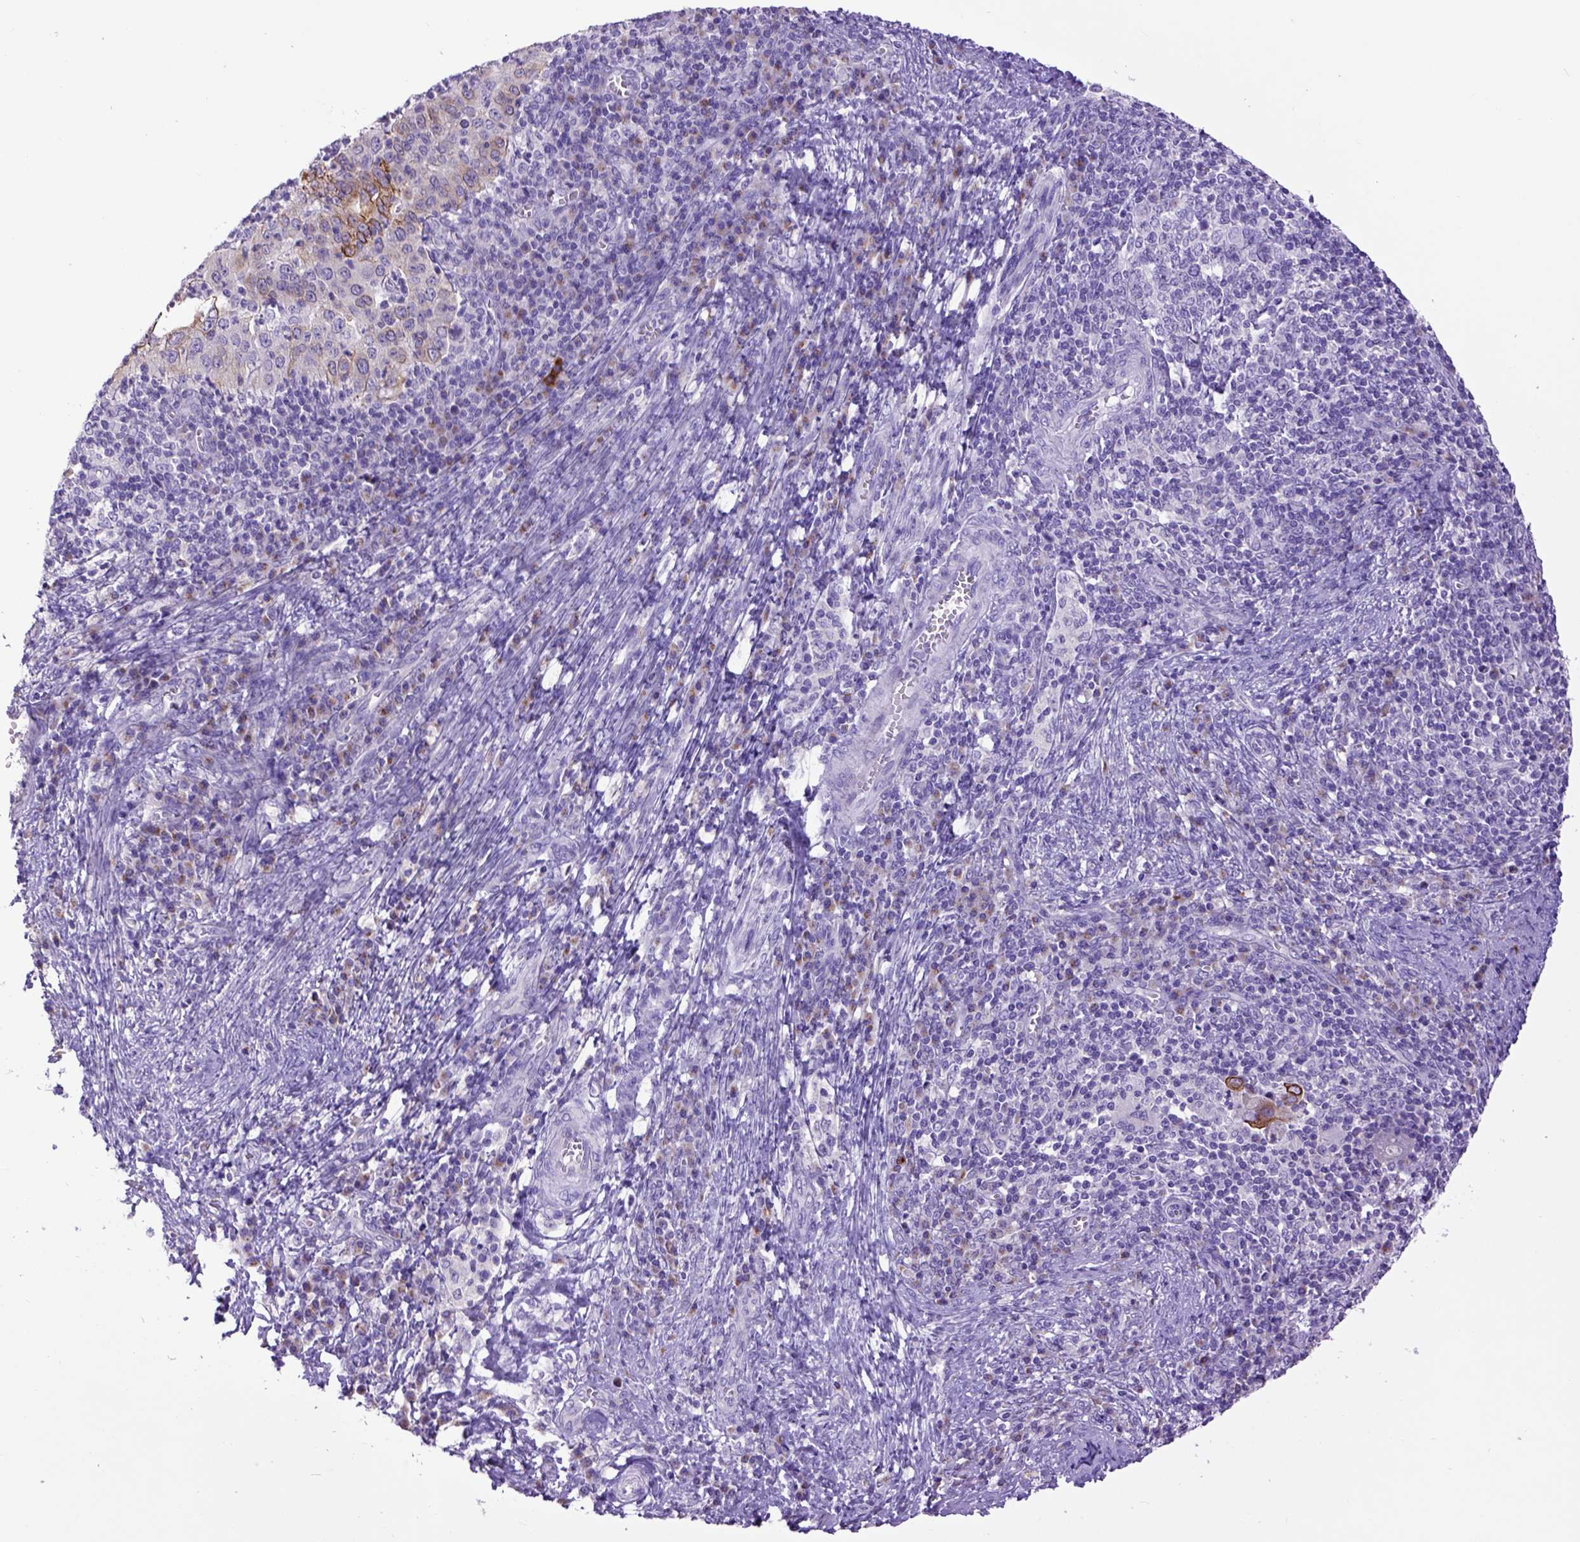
{"staining": {"intensity": "moderate", "quantity": "<25%", "location": "cytoplasmic/membranous"}, "tissue": "cervical cancer", "cell_type": "Tumor cells", "image_type": "cancer", "snomed": [{"axis": "morphology", "description": "Squamous cell carcinoma, NOS"}, {"axis": "topography", "description": "Cervix"}], "caption": "Human cervical cancer (squamous cell carcinoma) stained with a brown dye reveals moderate cytoplasmic/membranous positive staining in approximately <25% of tumor cells.", "gene": "RAB25", "patient": {"sex": "female", "age": 39}}